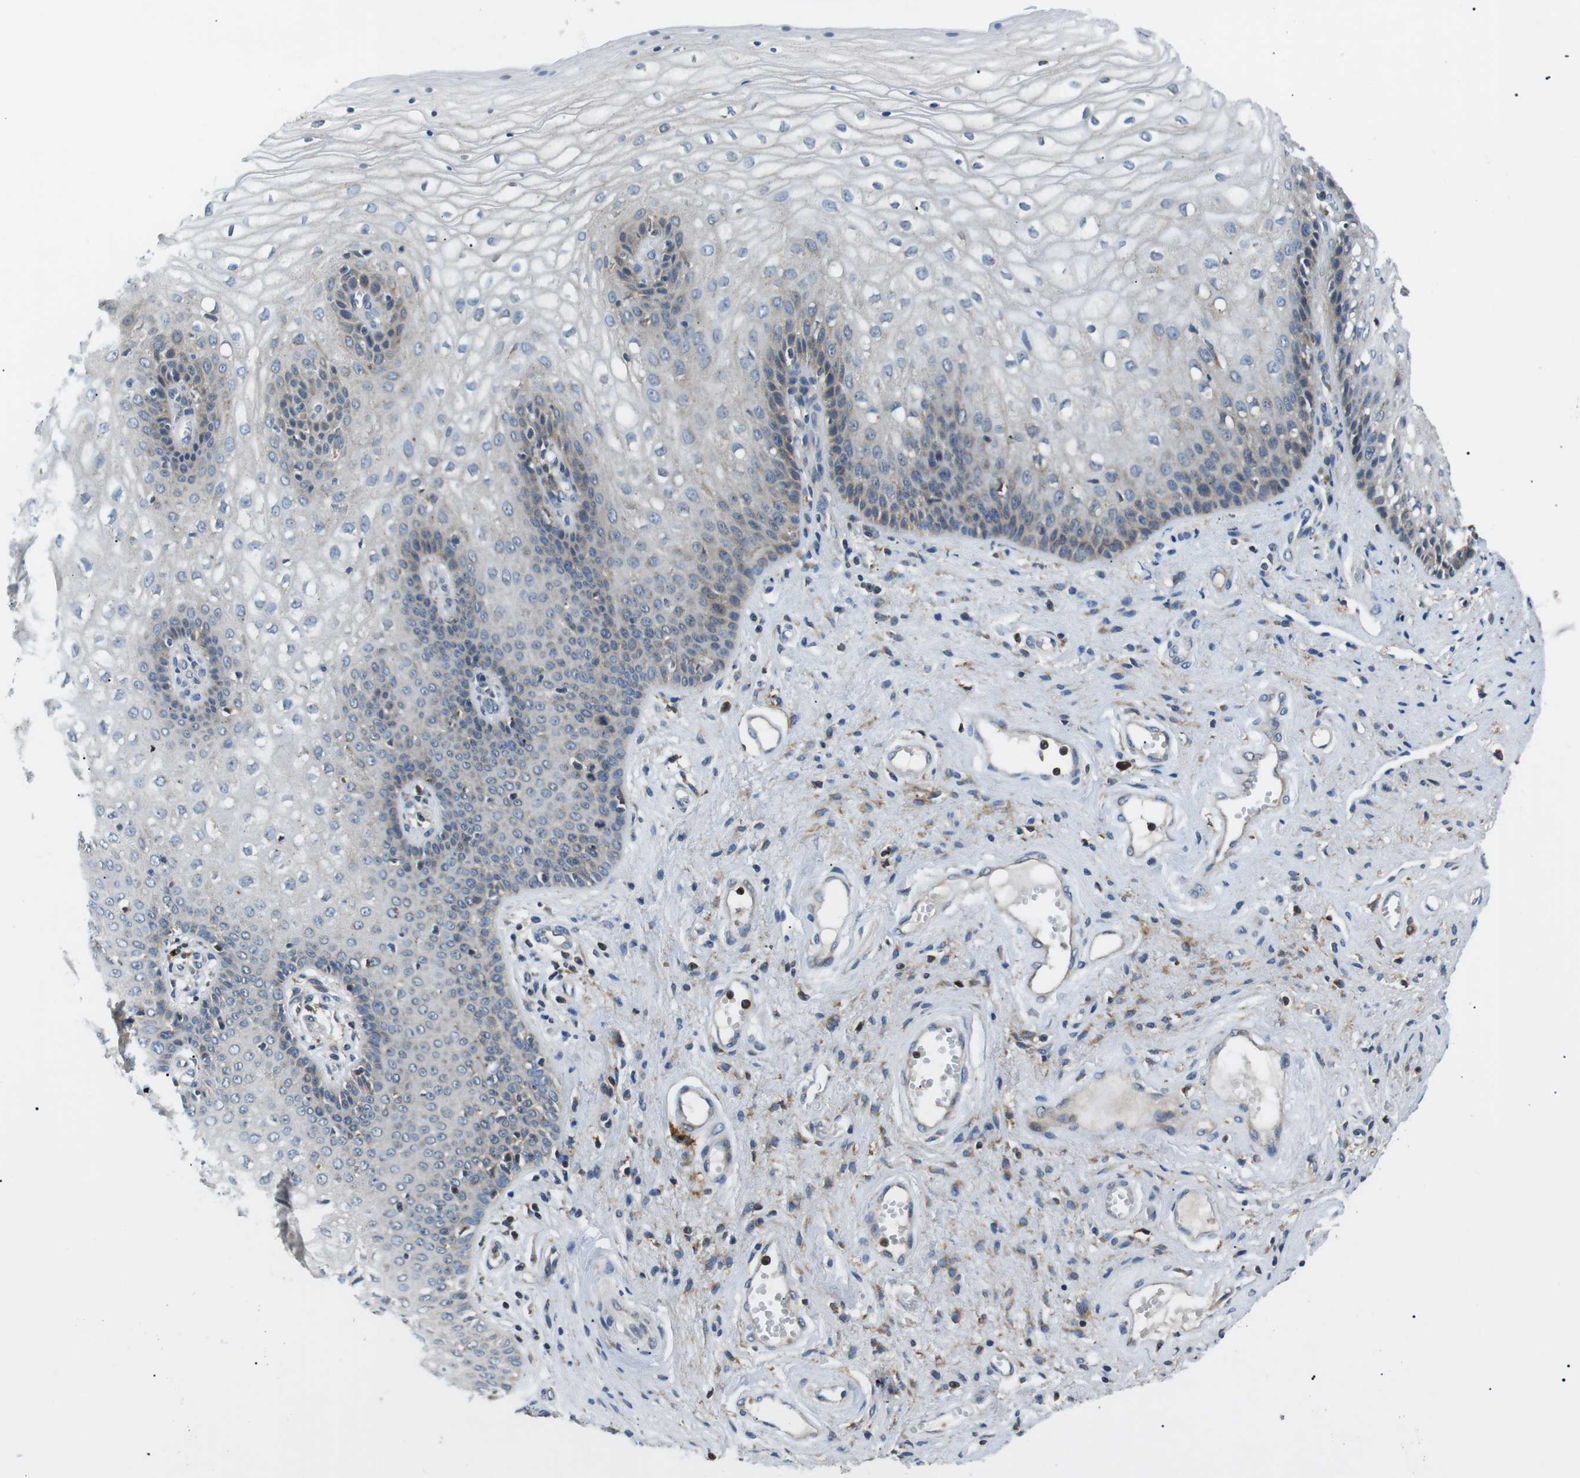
{"staining": {"intensity": "weak", "quantity": "<25%", "location": "cytoplasmic/membranous"}, "tissue": "vagina", "cell_type": "Squamous epithelial cells", "image_type": "normal", "snomed": [{"axis": "morphology", "description": "Normal tissue, NOS"}, {"axis": "topography", "description": "Vagina"}], "caption": "The histopathology image demonstrates no significant positivity in squamous epithelial cells of vagina. (DAB immunohistochemistry with hematoxylin counter stain).", "gene": "RAB9A", "patient": {"sex": "female", "age": 34}}